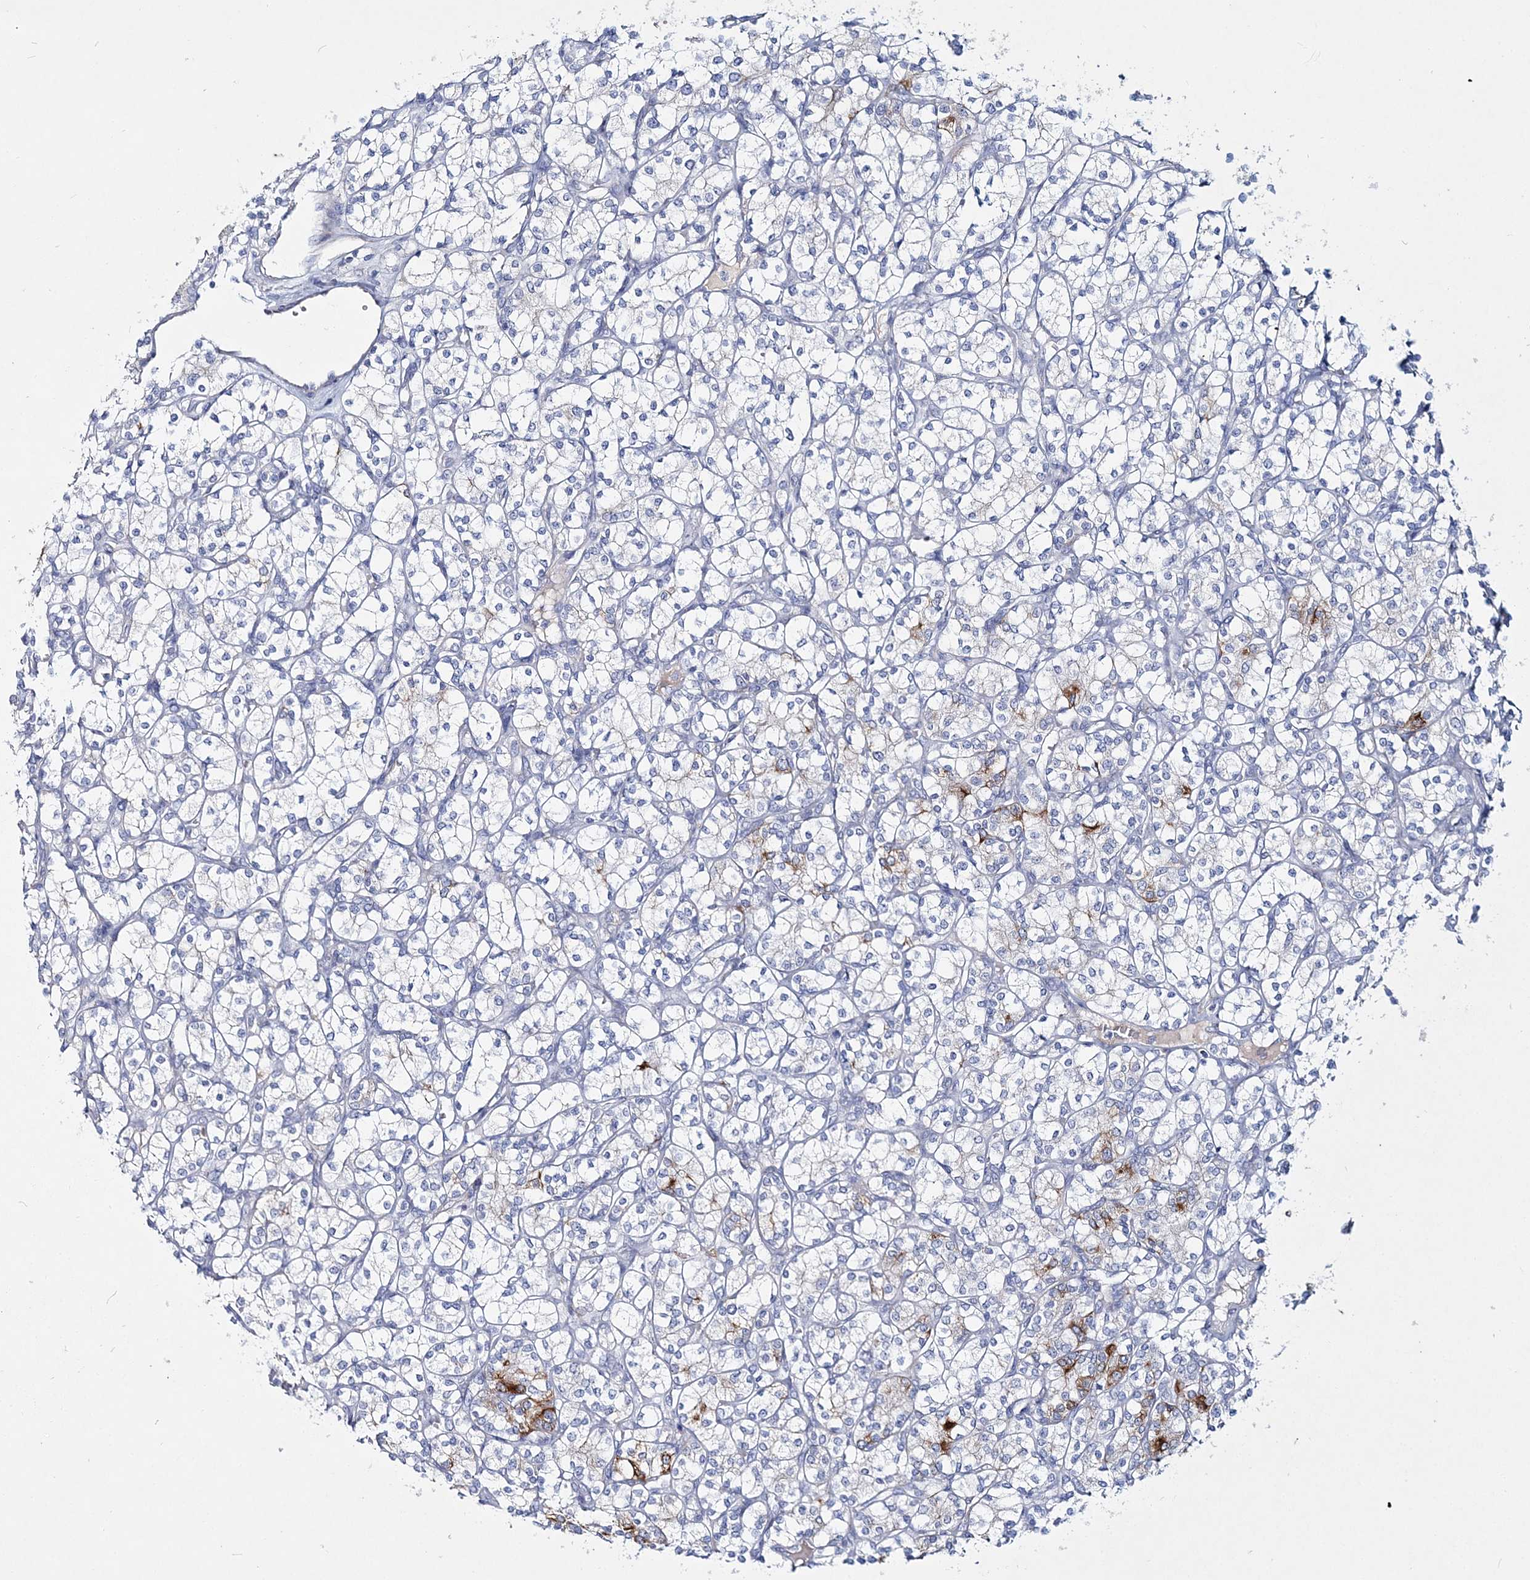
{"staining": {"intensity": "moderate", "quantity": "<25%", "location": "cytoplasmic/membranous"}, "tissue": "renal cancer", "cell_type": "Tumor cells", "image_type": "cancer", "snomed": [{"axis": "morphology", "description": "Adenocarcinoma, NOS"}, {"axis": "topography", "description": "Kidney"}], "caption": "Human renal adenocarcinoma stained with a brown dye displays moderate cytoplasmic/membranous positive positivity in approximately <25% of tumor cells.", "gene": "ADGRL1", "patient": {"sex": "male", "age": 77}}